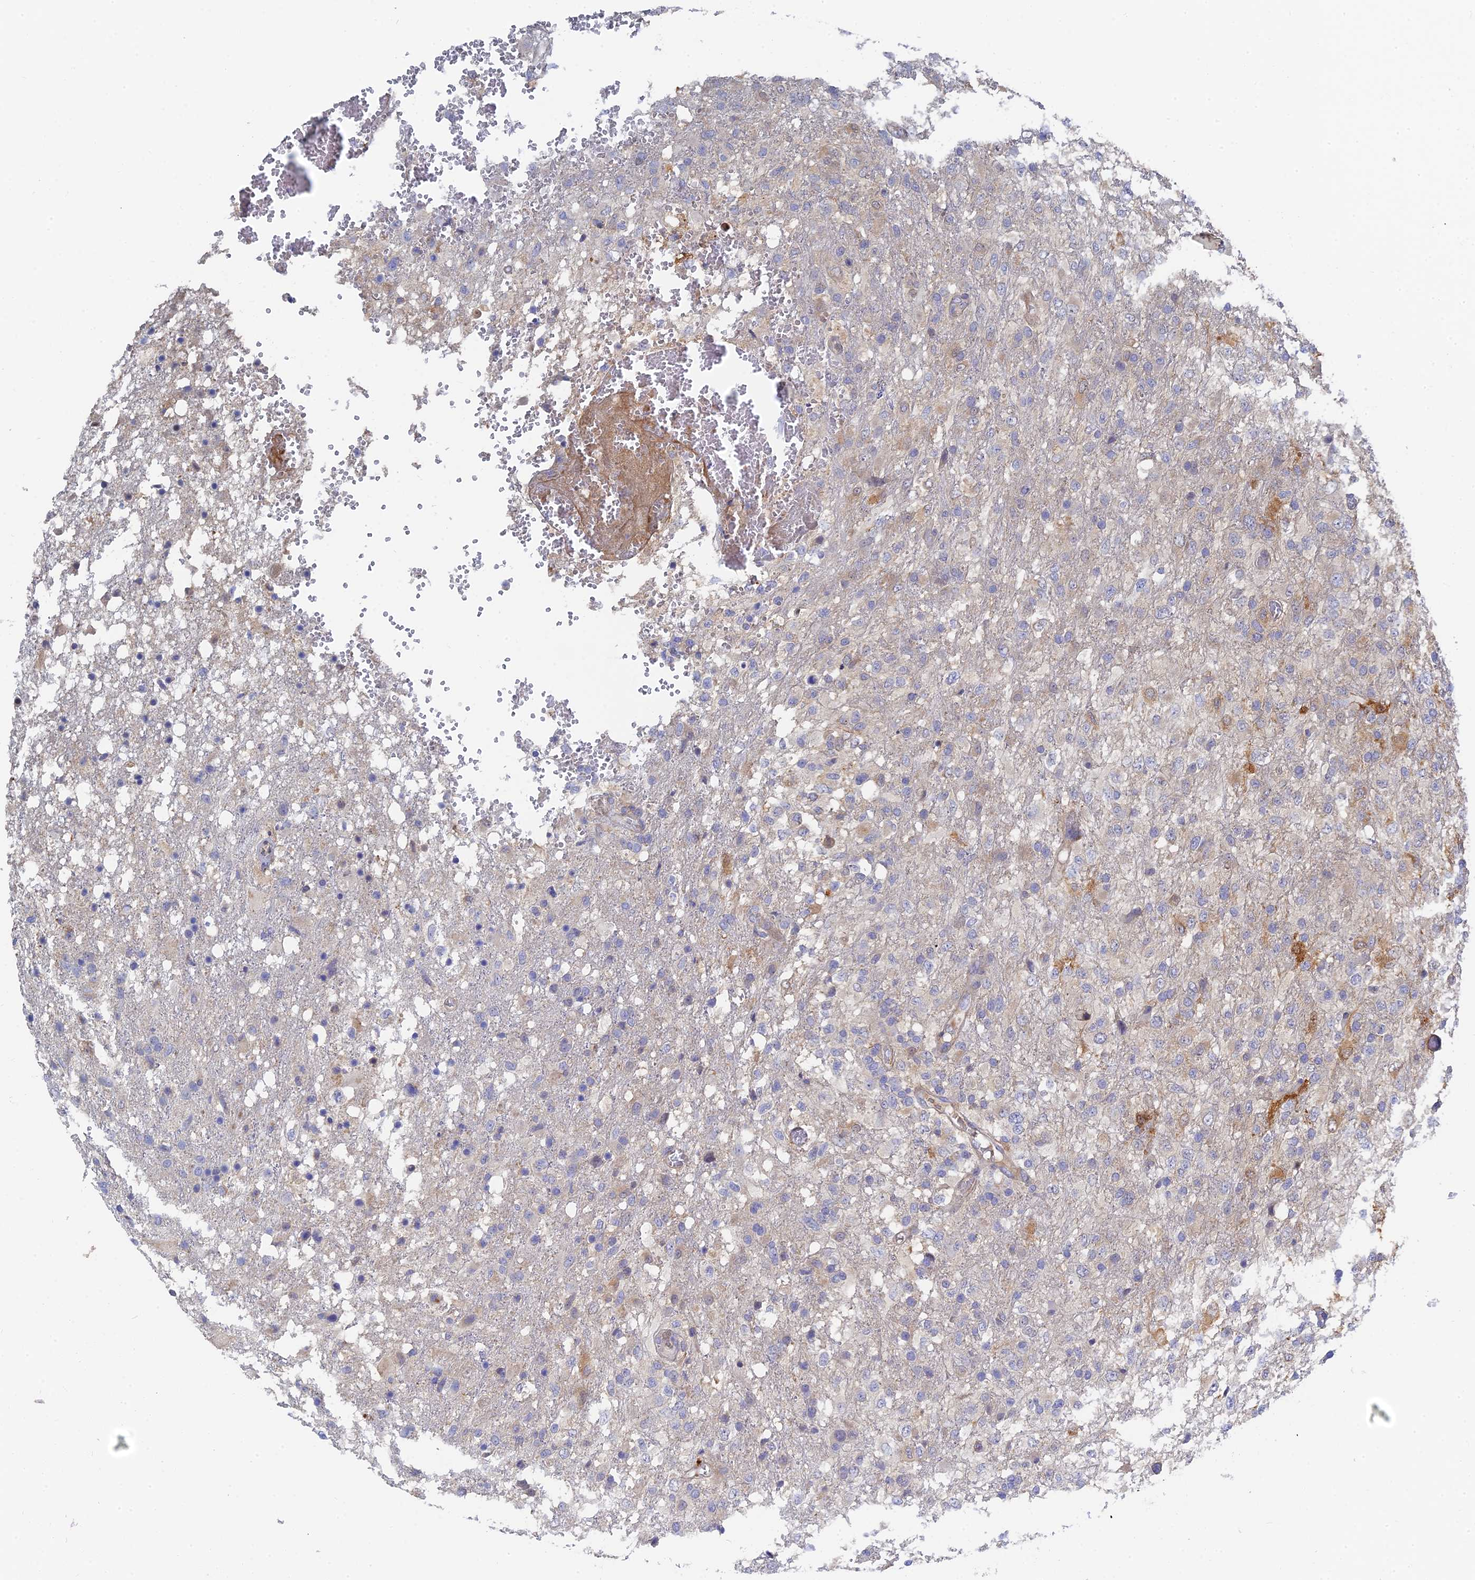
{"staining": {"intensity": "moderate", "quantity": "<25%", "location": "cytoplasmic/membranous"}, "tissue": "glioma", "cell_type": "Tumor cells", "image_type": "cancer", "snomed": [{"axis": "morphology", "description": "Glioma, malignant, High grade"}, {"axis": "topography", "description": "Brain"}], "caption": "This is an image of immunohistochemistry (IHC) staining of glioma, which shows moderate staining in the cytoplasmic/membranous of tumor cells.", "gene": "SPATA5L1", "patient": {"sex": "female", "age": 74}}